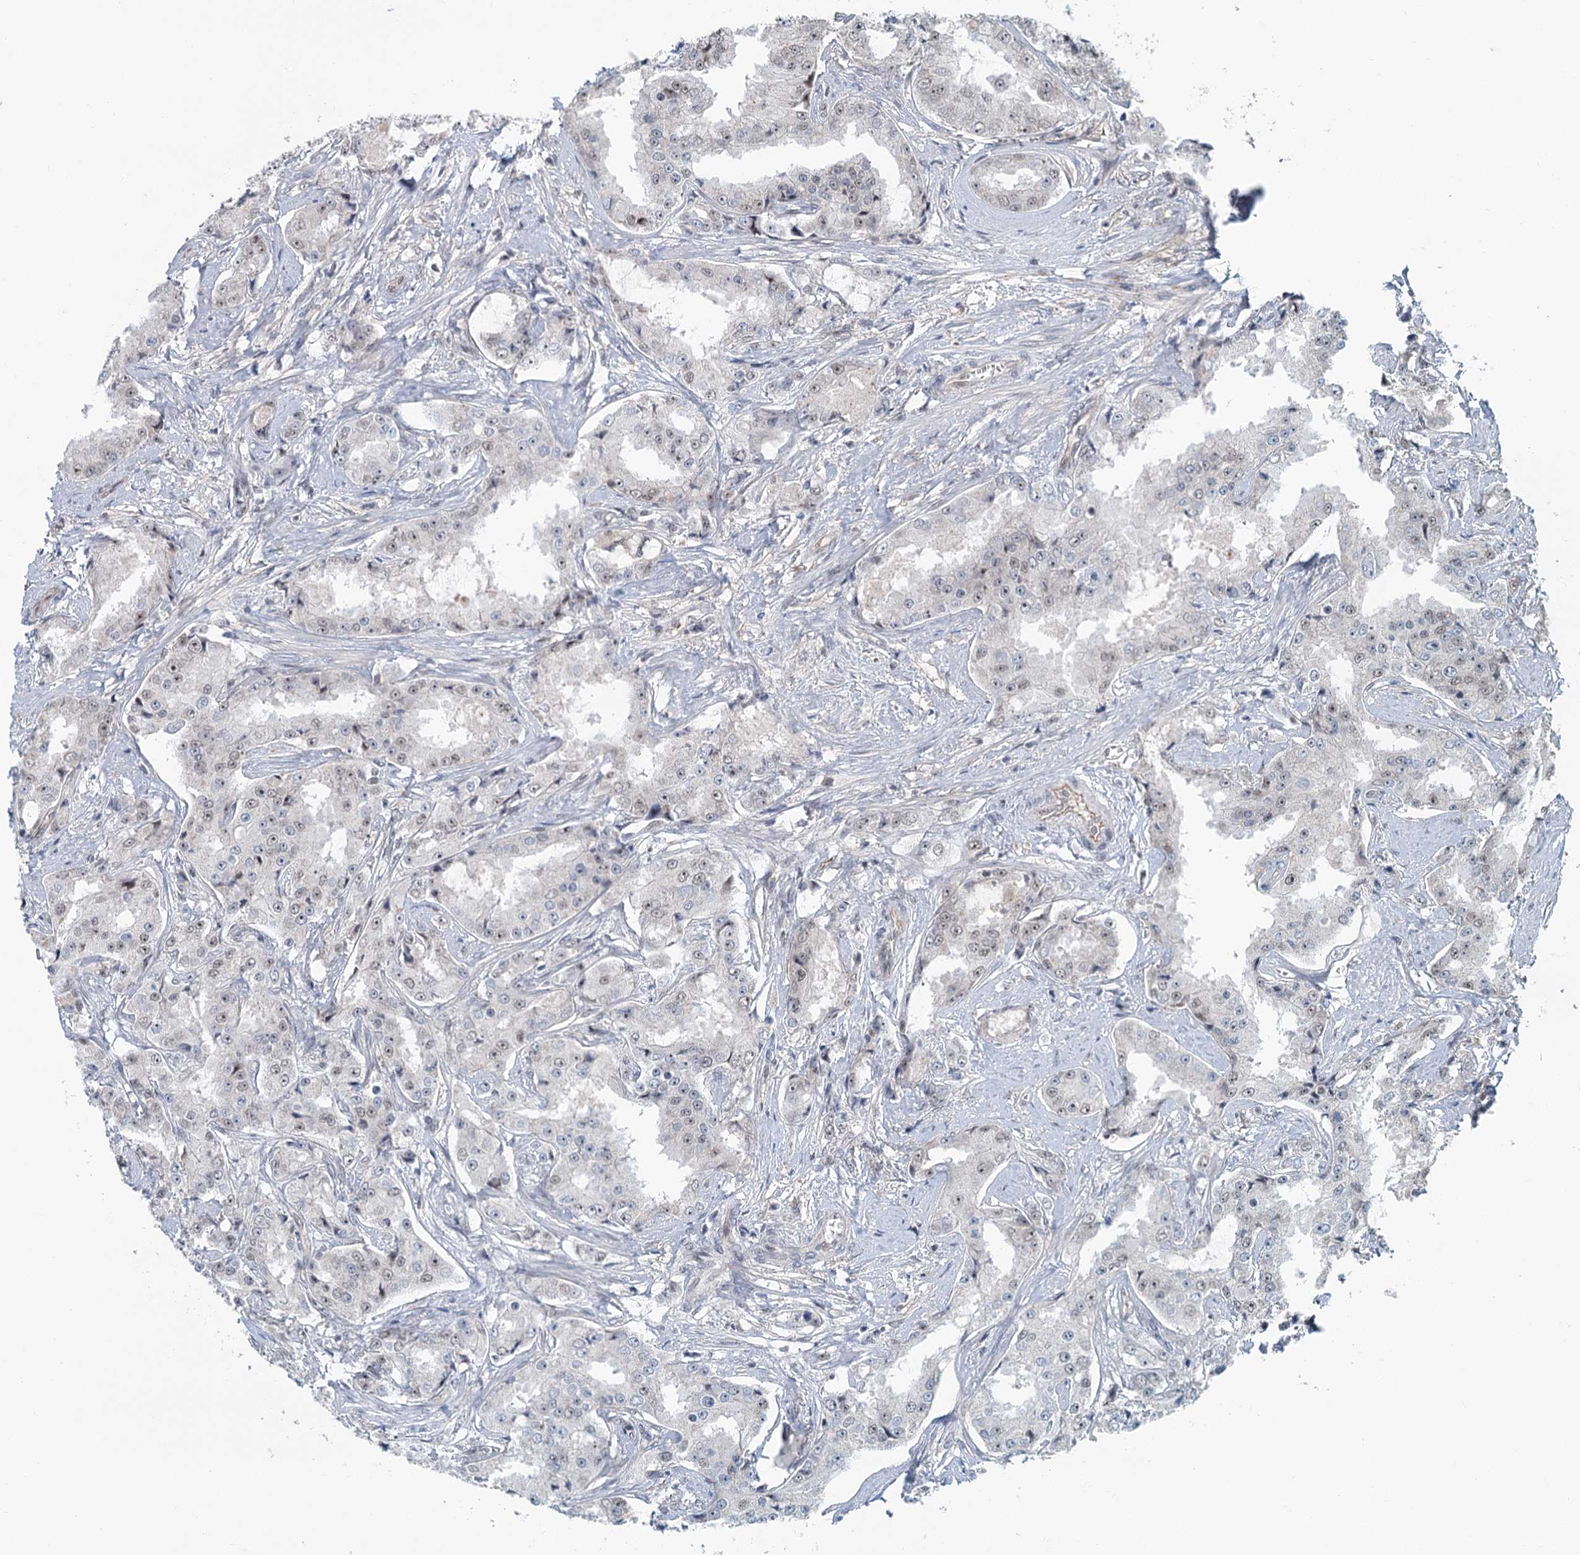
{"staining": {"intensity": "weak", "quantity": "25%-75%", "location": "nuclear"}, "tissue": "prostate cancer", "cell_type": "Tumor cells", "image_type": "cancer", "snomed": [{"axis": "morphology", "description": "Adenocarcinoma, High grade"}, {"axis": "topography", "description": "Prostate"}], "caption": "Weak nuclear staining is seen in approximately 25%-75% of tumor cells in prostate cancer (high-grade adenocarcinoma).", "gene": "TAS2R42", "patient": {"sex": "male", "age": 73}}